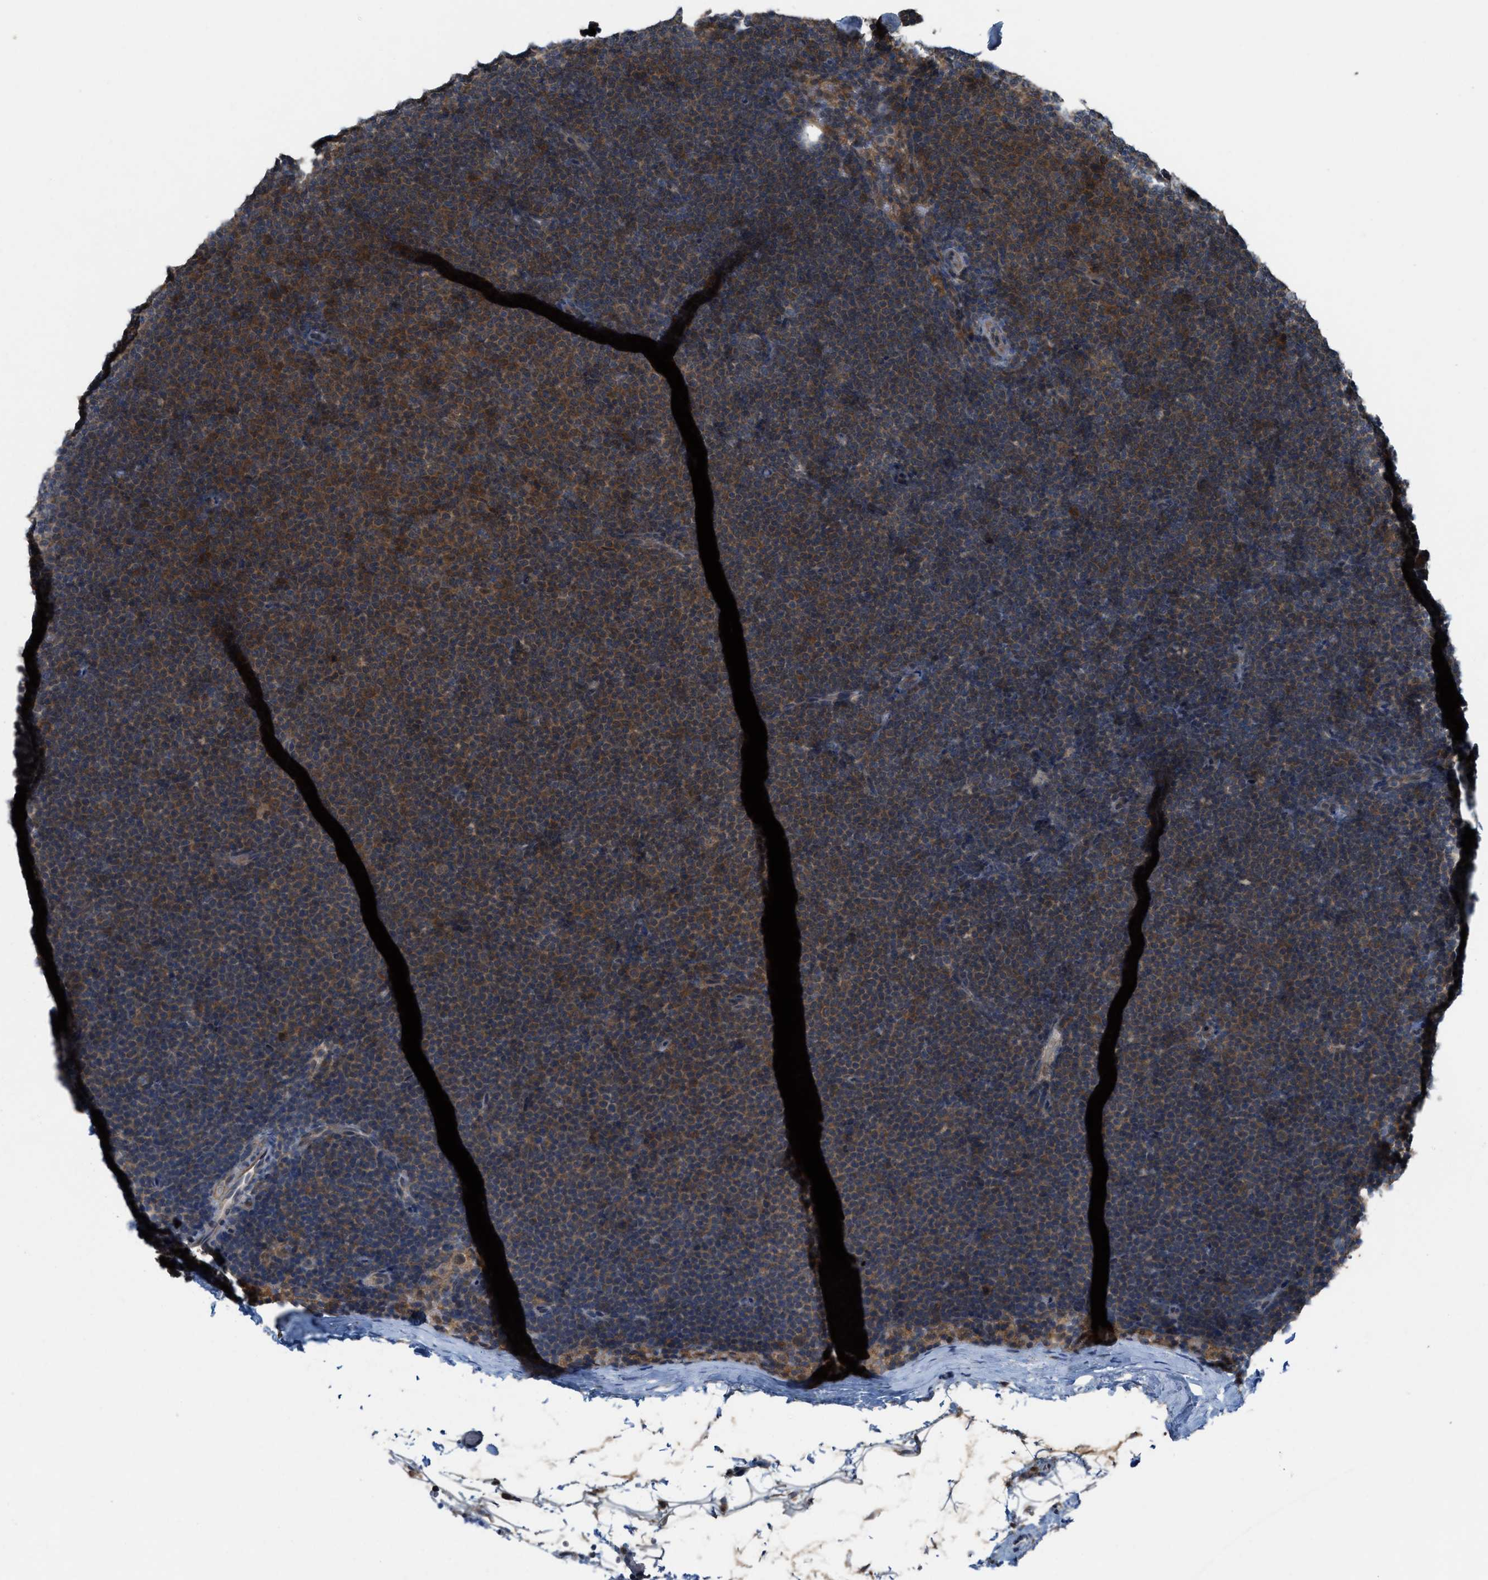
{"staining": {"intensity": "moderate", "quantity": "25%-75%", "location": "cytoplasmic/membranous"}, "tissue": "lymphoma", "cell_type": "Tumor cells", "image_type": "cancer", "snomed": [{"axis": "morphology", "description": "Malignant lymphoma, non-Hodgkin's type, Low grade"}, {"axis": "topography", "description": "Lymph node"}], "caption": "An image of low-grade malignant lymphoma, non-Hodgkin's type stained for a protein displays moderate cytoplasmic/membranous brown staining in tumor cells.", "gene": "PLAA", "patient": {"sex": "female", "age": 53}}